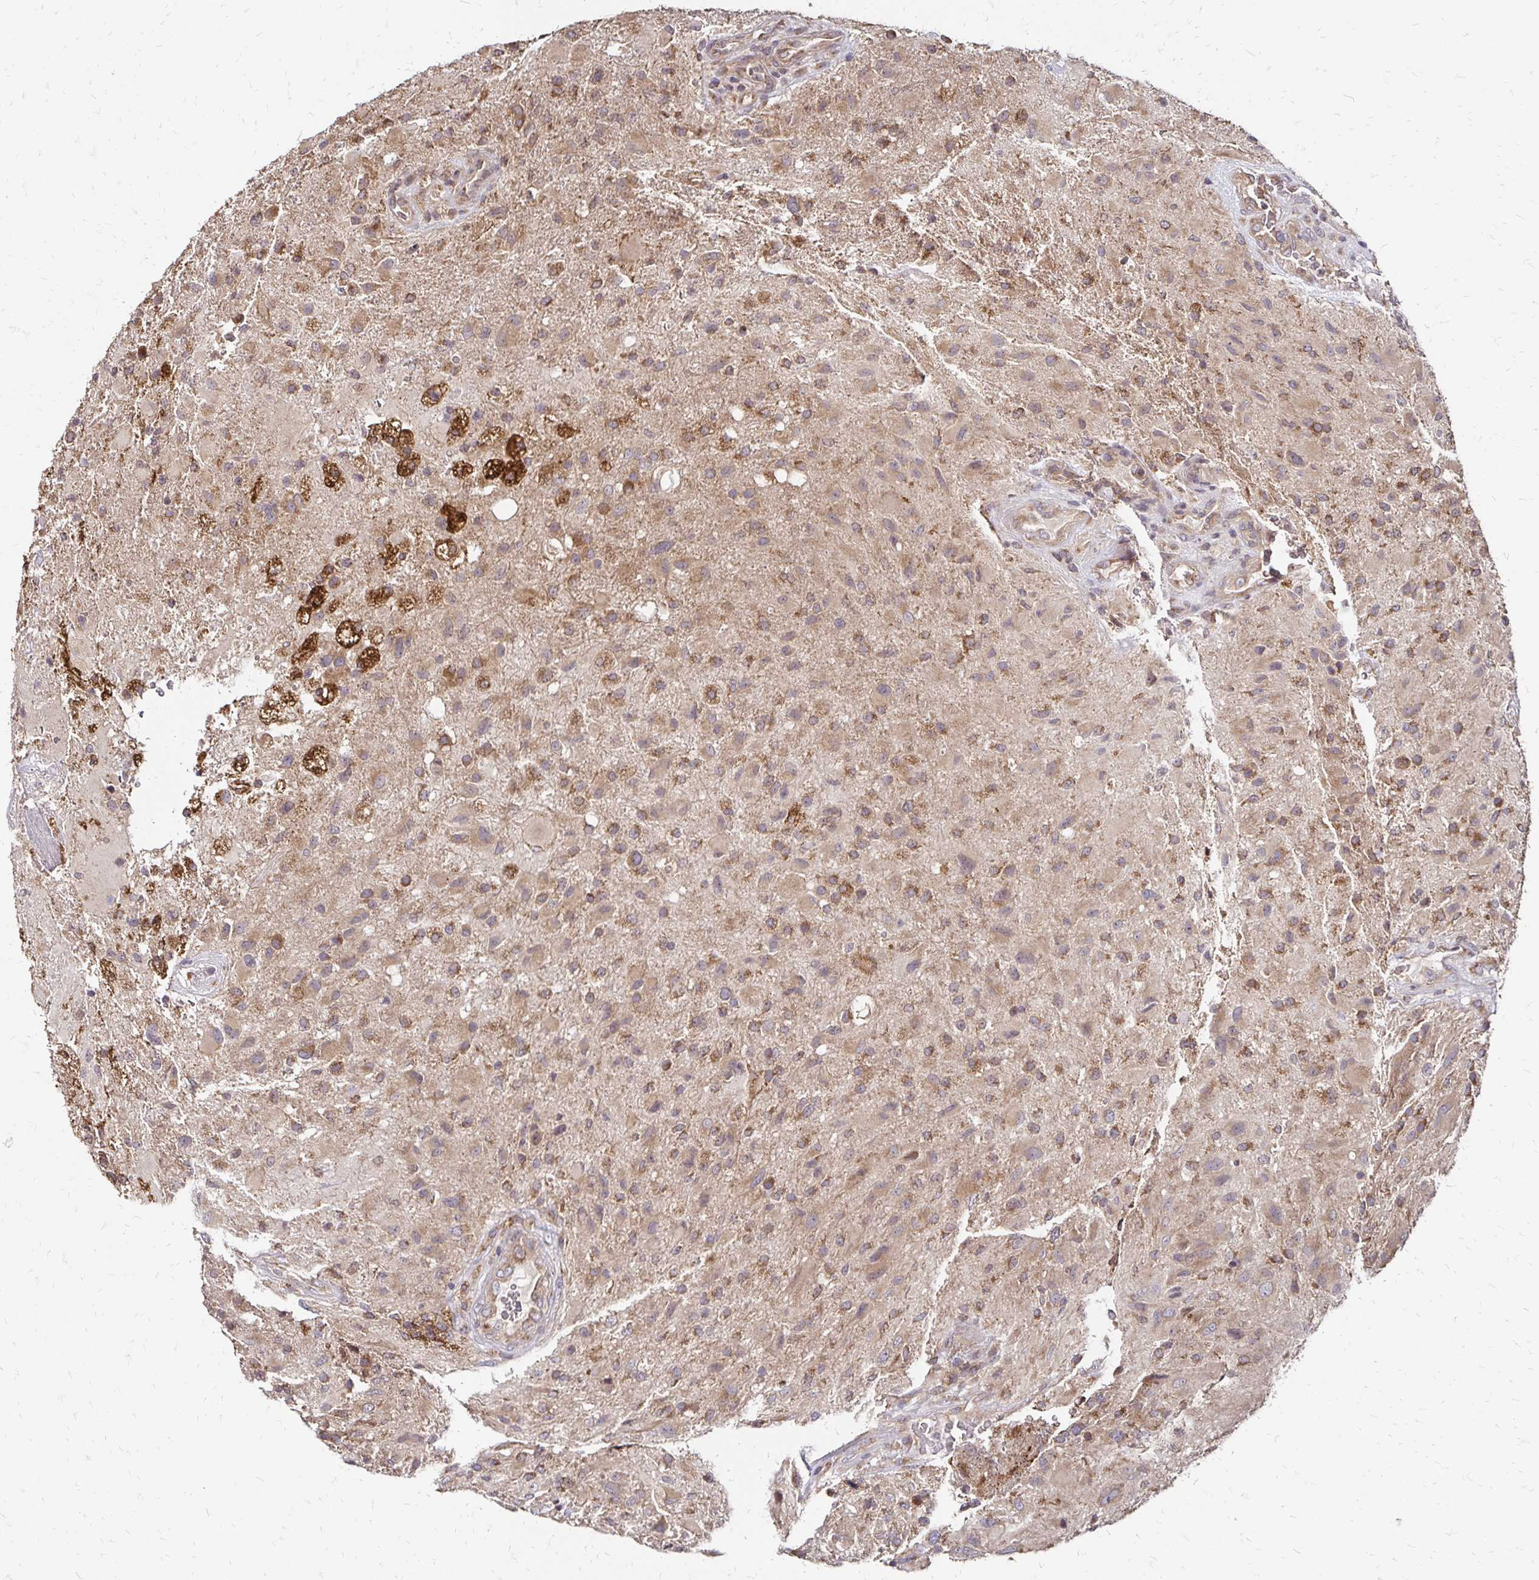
{"staining": {"intensity": "moderate", "quantity": ">75%", "location": "cytoplasmic/membranous"}, "tissue": "glioma", "cell_type": "Tumor cells", "image_type": "cancer", "snomed": [{"axis": "morphology", "description": "Glioma, malignant, High grade"}, {"axis": "topography", "description": "Brain"}], "caption": "Immunohistochemistry (IHC) of human malignant glioma (high-grade) displays medium levels of moderate cytoplasmic/membranous staining in approximately >75% of tumor cells.", "gene": "ZW10", "patient": {"sex": "male", "age": 53}}